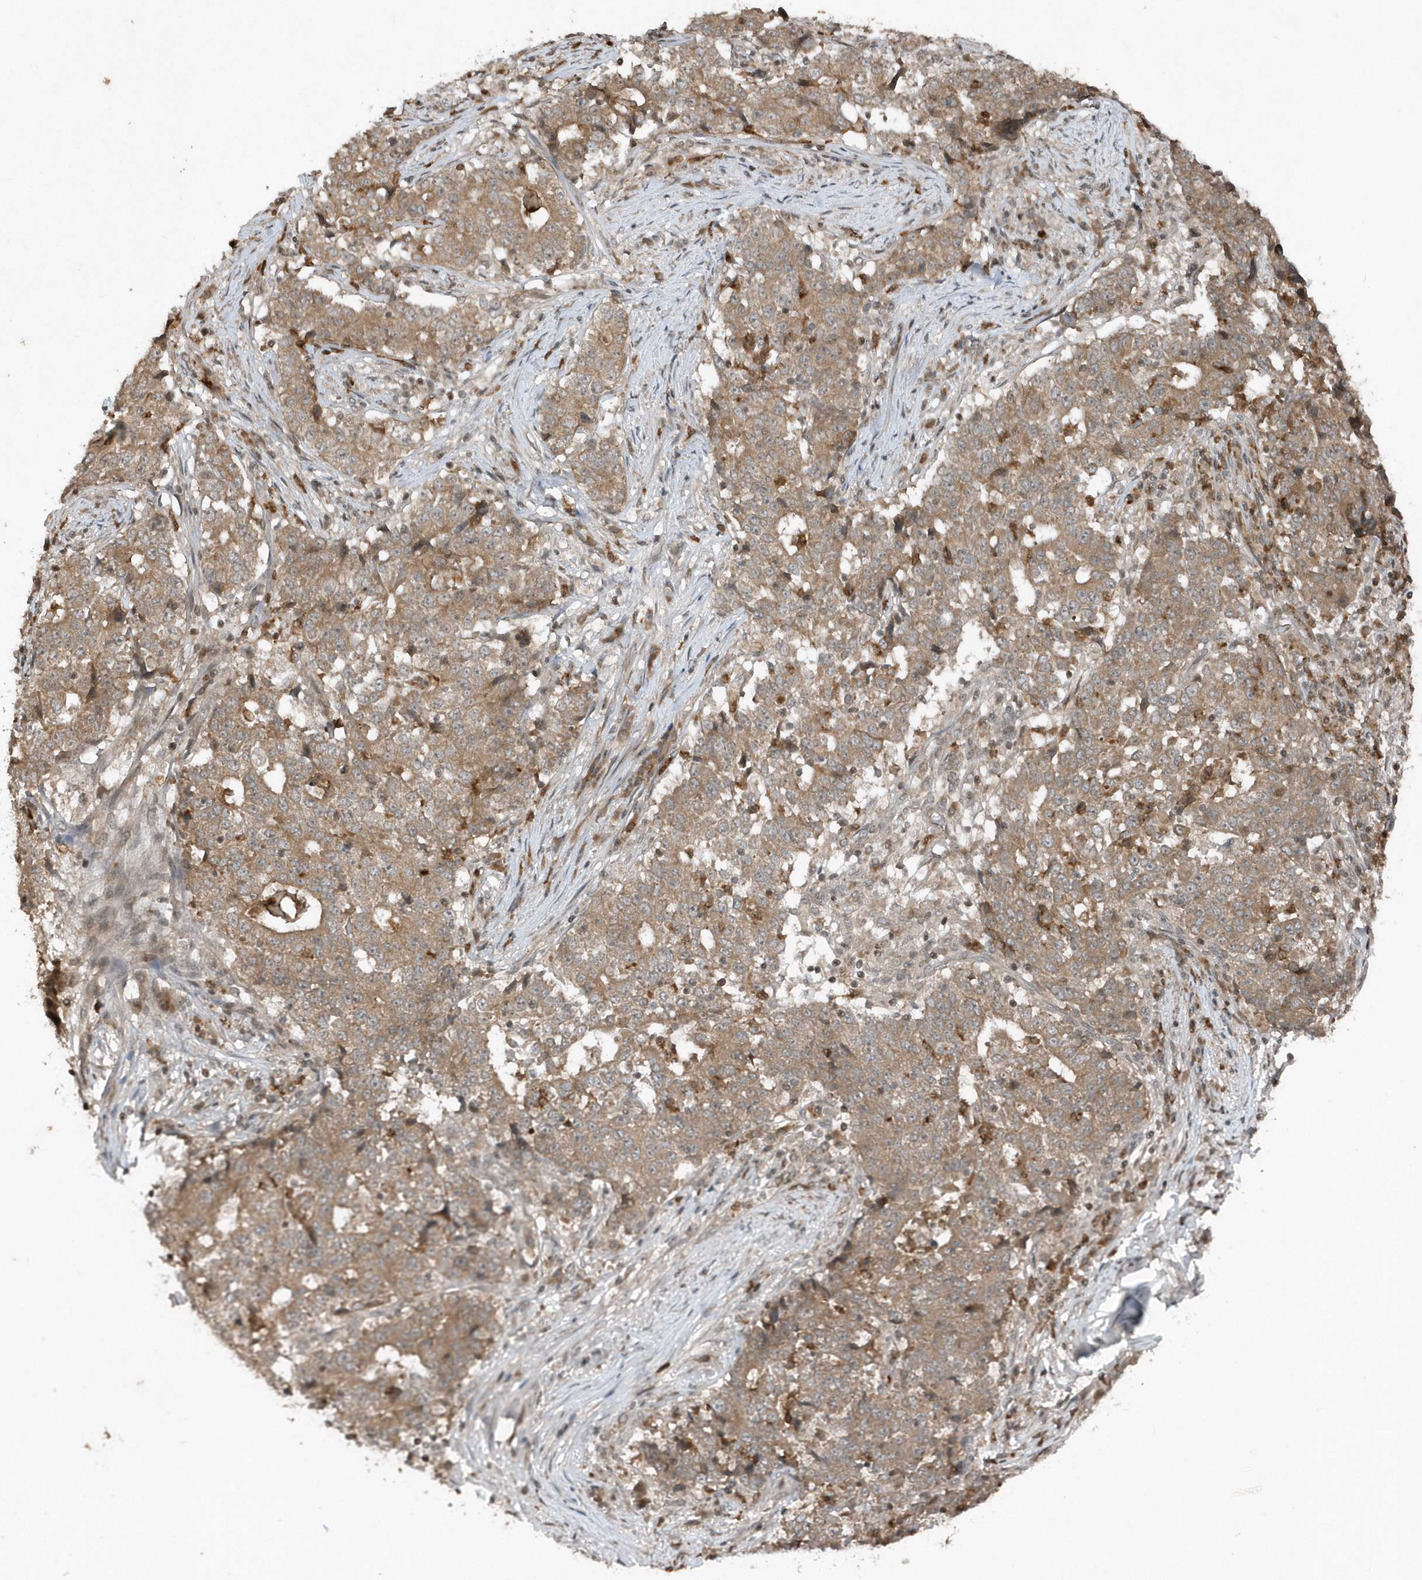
{"staining": {"intensity": "moderate", "quantity": ">75%", "location": "cytoplasmic/membranous"}, "tissue": "stomach cancer", "cell_type": "Tumor cells", "image_type": "cancer", "snomed": [{"axis": "morphology", "description": "Adenocarcinoma, NOS"}, {"axis": "topography", "description": "Stomach"}], "caption": "Protein staining demonstrates moderate cytoplasmic/membranous staining in about >75% of tumor cells in adenocarcinoma (stomach).", "gene": "EIF2B1", "patient": {"sex": "male", "age": 59}}